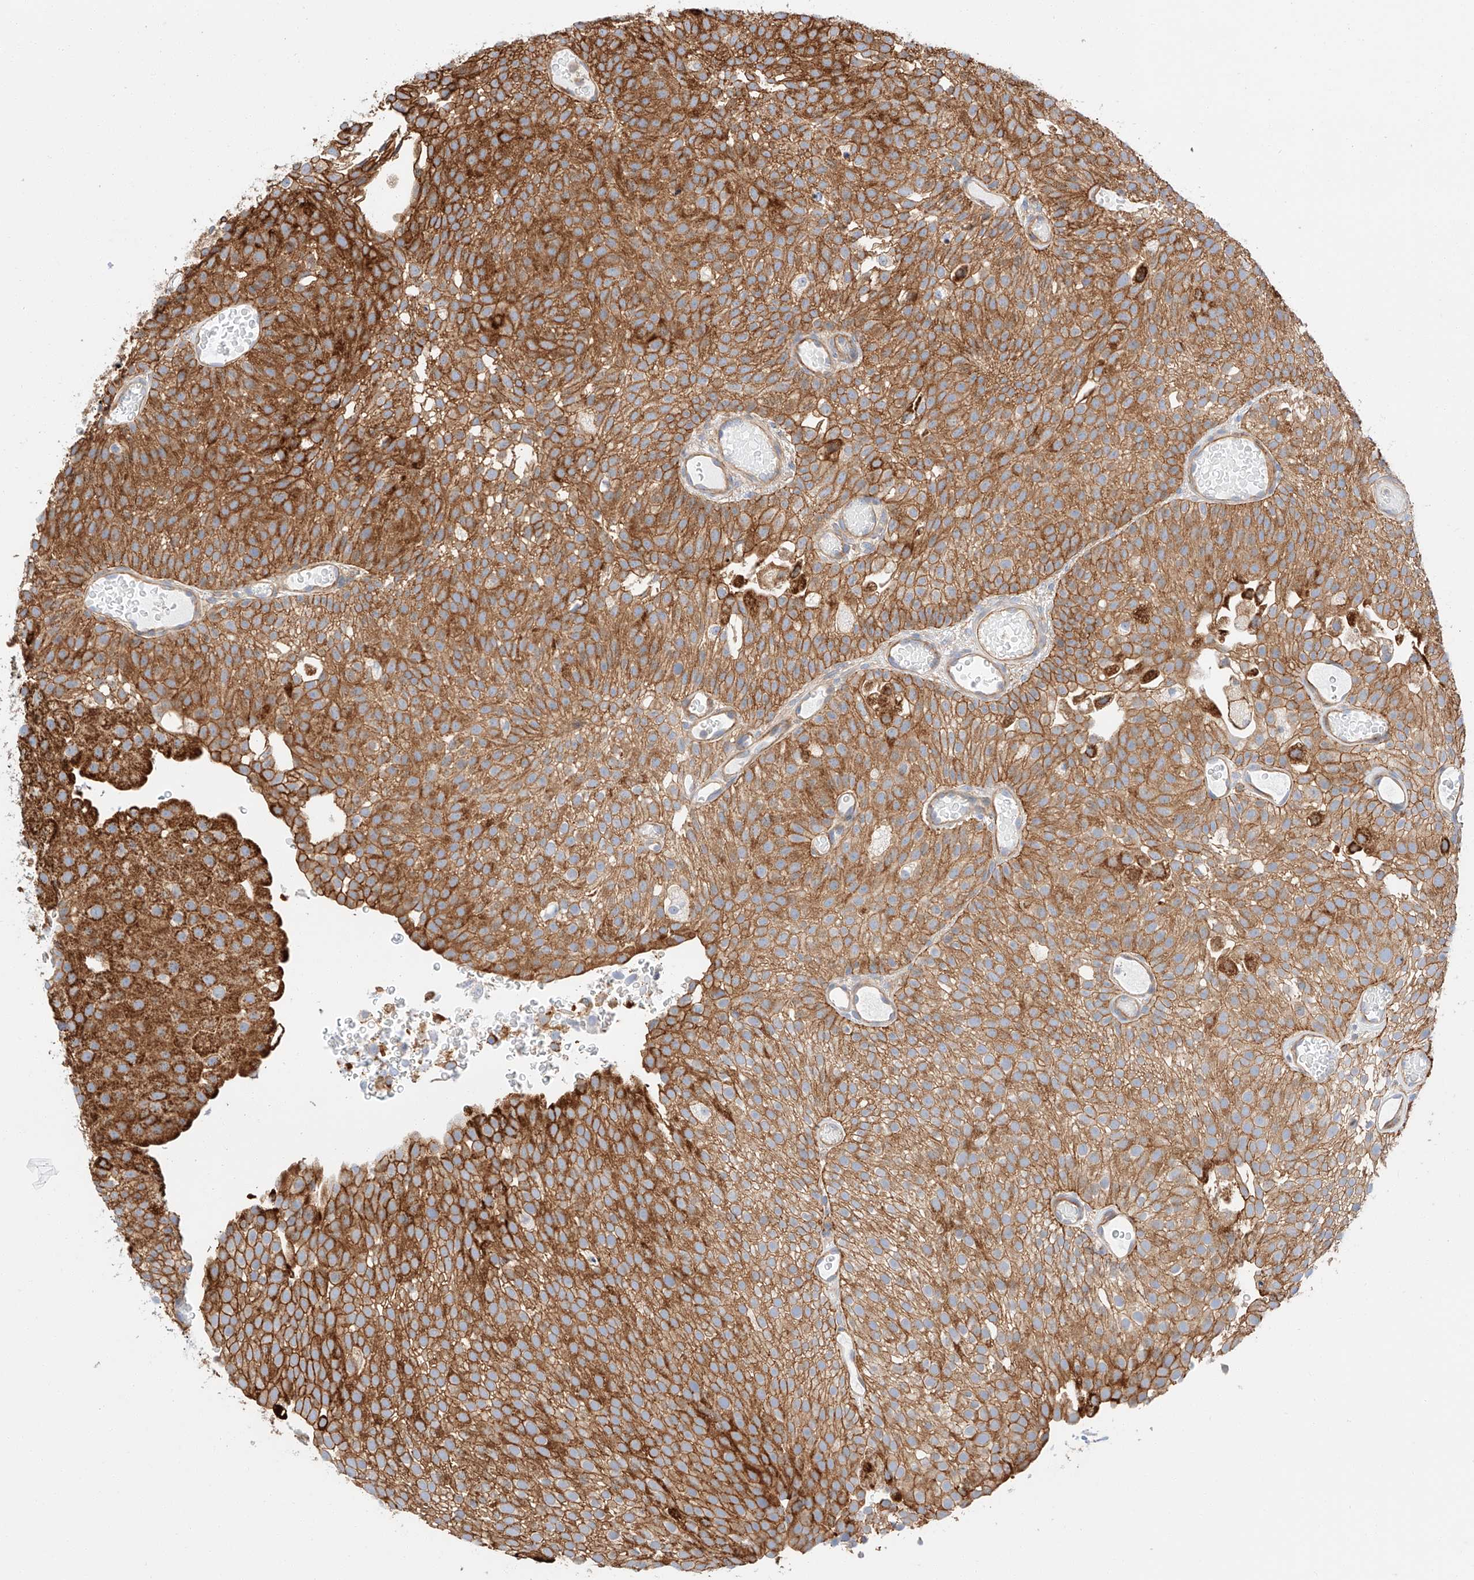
{"staining": {"intensity": "strong", "quantity": ">75%", "location": "cytoplasmic/membranous"}, "tissue": "urothelial cancer", "cell_type": "Tumor cells", "image_type": "cancer", "snomed": [{"axis": "morphology", "description": "Urothelial carcinoma, Low grade"}, {"axis": "topography", "description": "Urinary bladder"}], "caption": "Tumor cells demonstrate strong cytoplasmic/membranous expression in approximately >75% of cells in urothelial carcinoma (low-grade).", "gene": "HAUS4", "patient": {"sex": "male", "age": 78}}